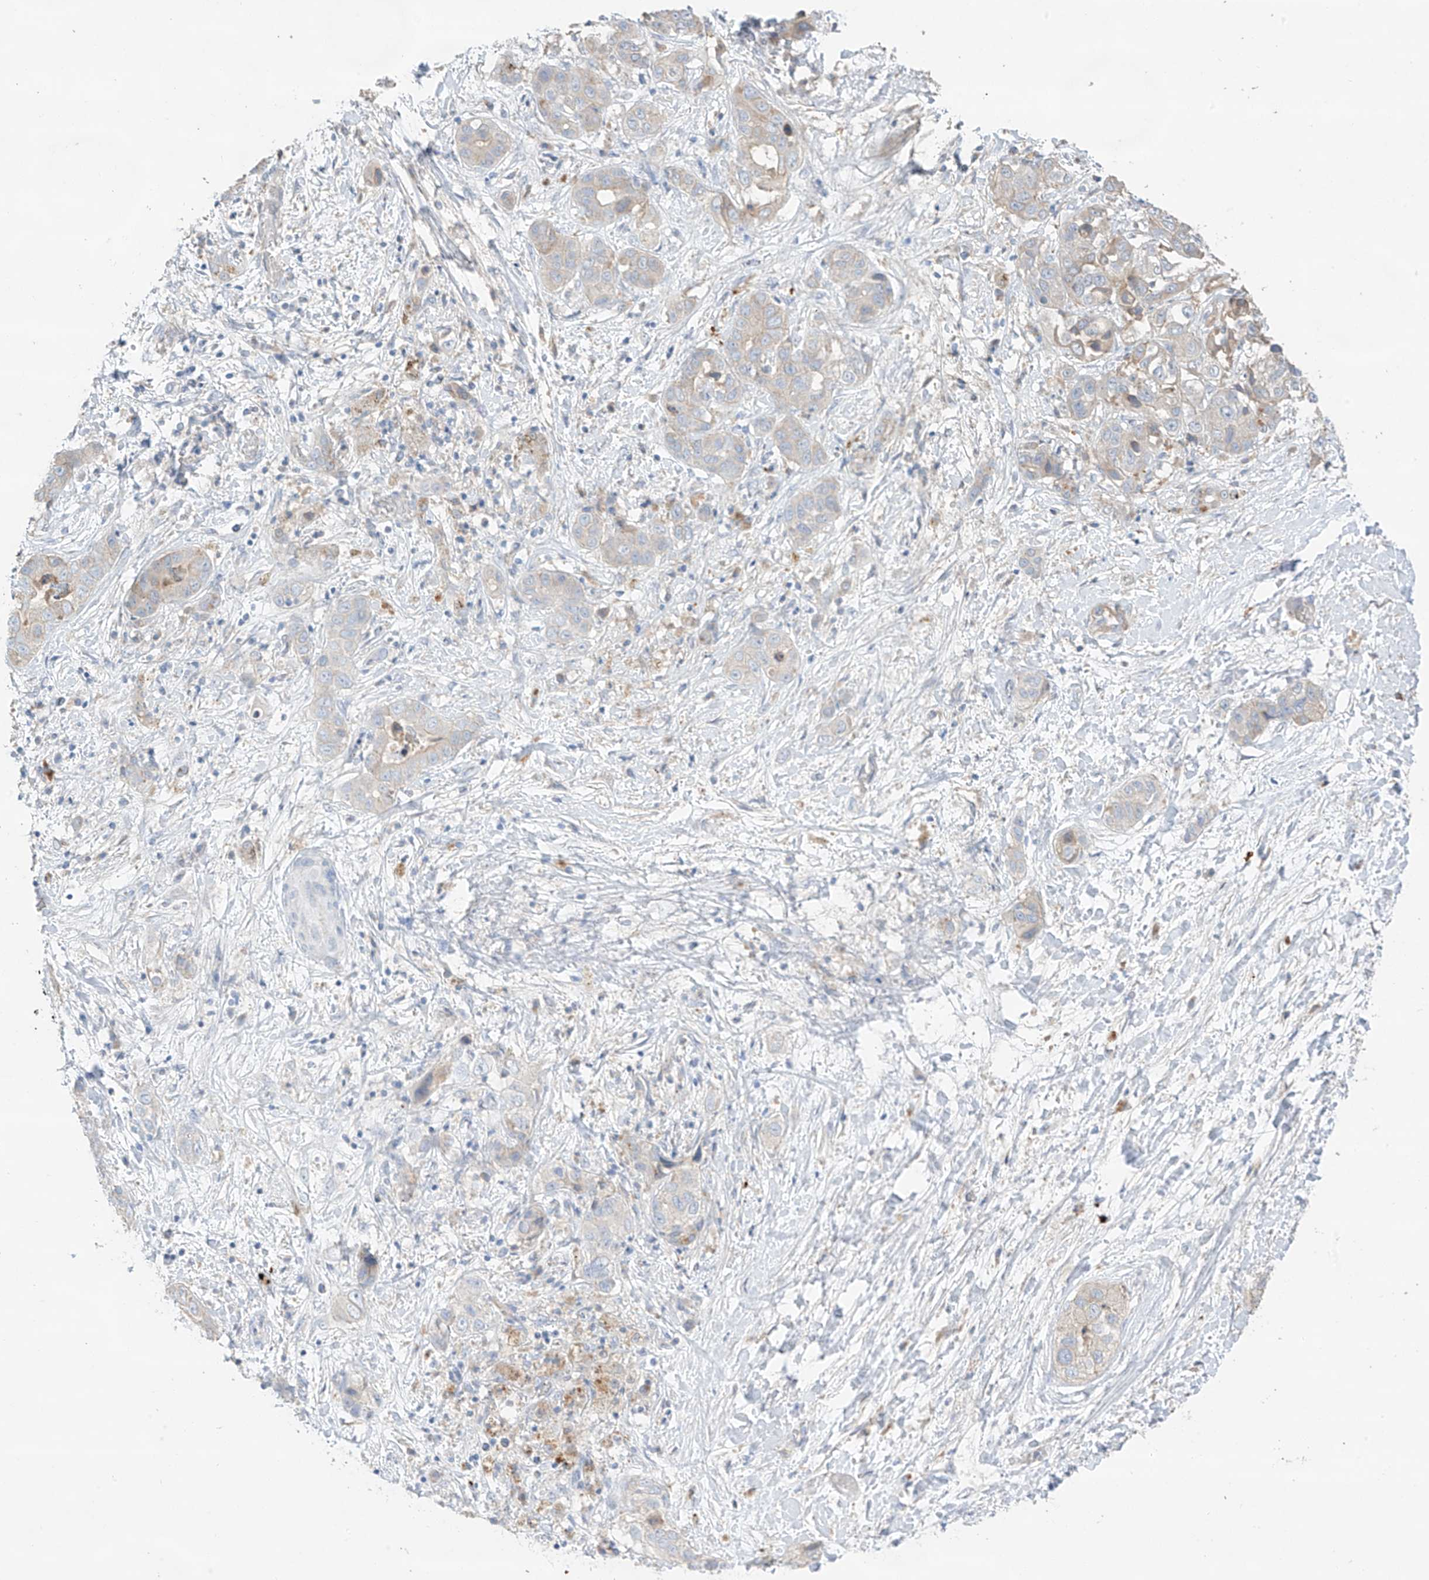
{"staining": {"intensity": "negative", "quantity": "none", "location": "none"}, "tissue": "liver cancer", "cell_type": "Tumor cells", "image_type": "cancer", "snomed": [{"axis": "morphology", "description": "Cholangiocarcinoma"}, {"axis": "topography", "description": "Liver"}], "caption": "Immunohistochemical staining of human liver cancer (cholangiocarcinoma) displays no significant expression in tumor cells. (DAB (3,3'-diaminobenzidine) immunohistochemistry visualized using brightfield microscopy, high magnification).", "gene": "CAPN13", "patient": {"sex": "female", "age": 52}}